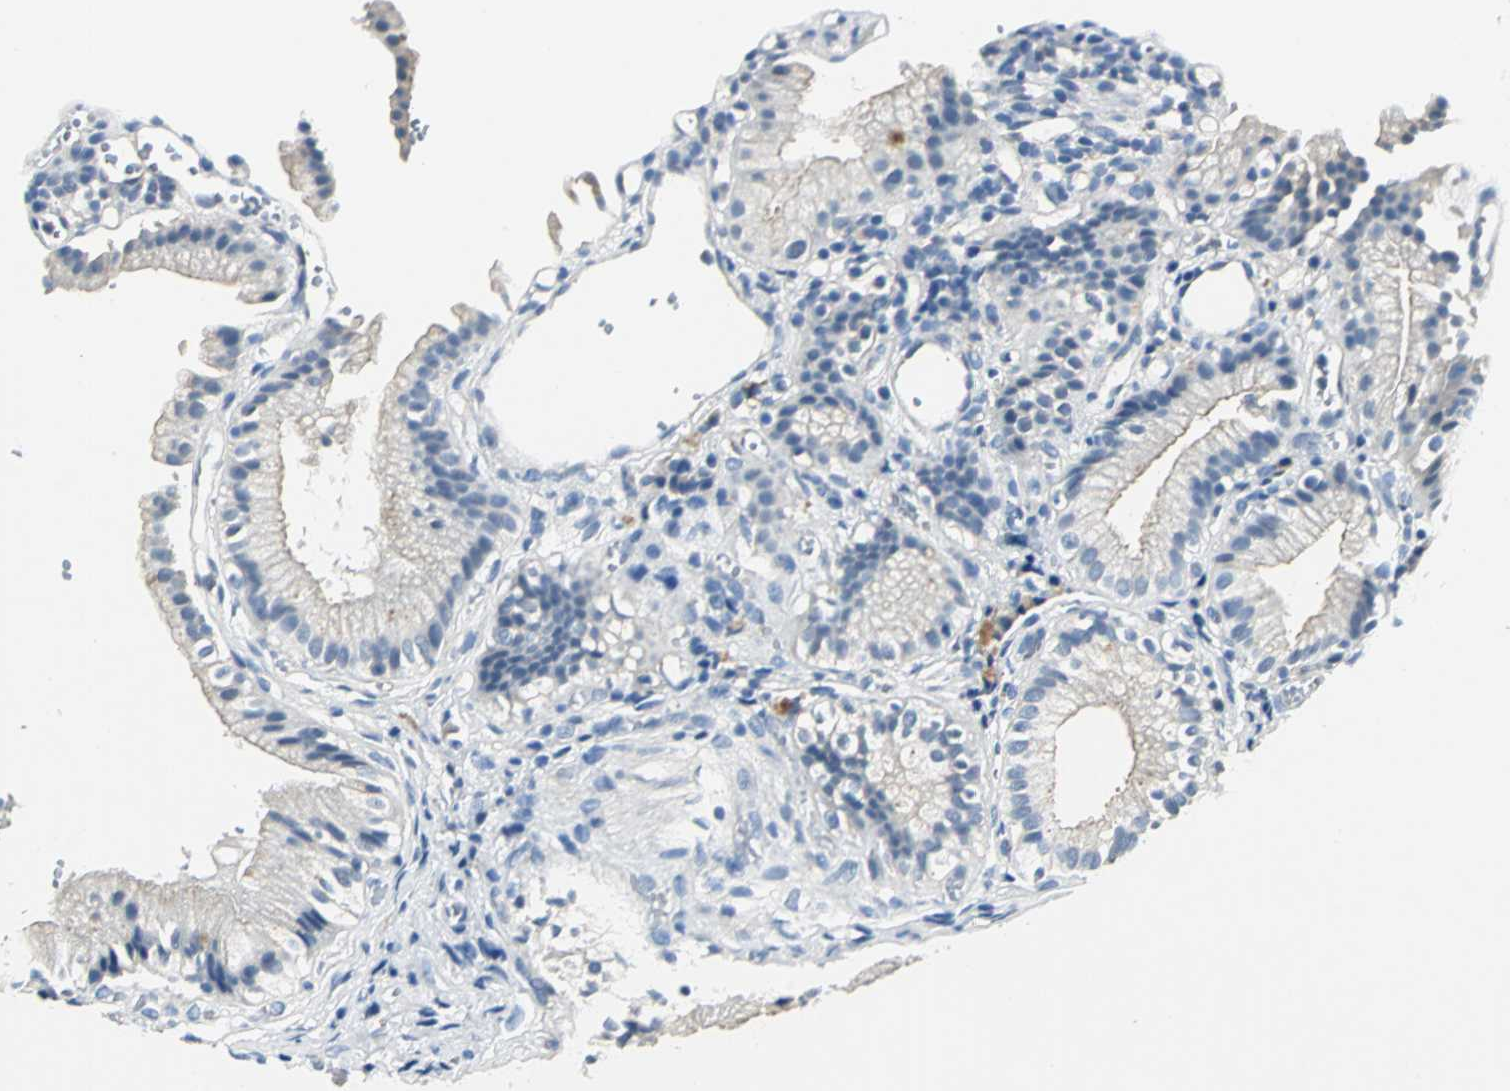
{"staining": {"intensity": "weak", "quantity": "25%-75%", "location": "cytoplasmic/membranous"}, "tissue": "gallbladder", "cell_type": "Glandular cells", "image_type": "normal", "snomed": [{"axis": "morphology", "description": "Normal tissue, NOS"}, {"axis": "topography", "description": "Gallbladder"}], "caption": "Weak cytoplasmic/membranous positivity for a protein is present in approximately 25%-75% of glandular cells of benign gallbladder using immunohistochemistry.", "gene": "RIPOR1", "patient": {"sex": "male", "age": 65}}